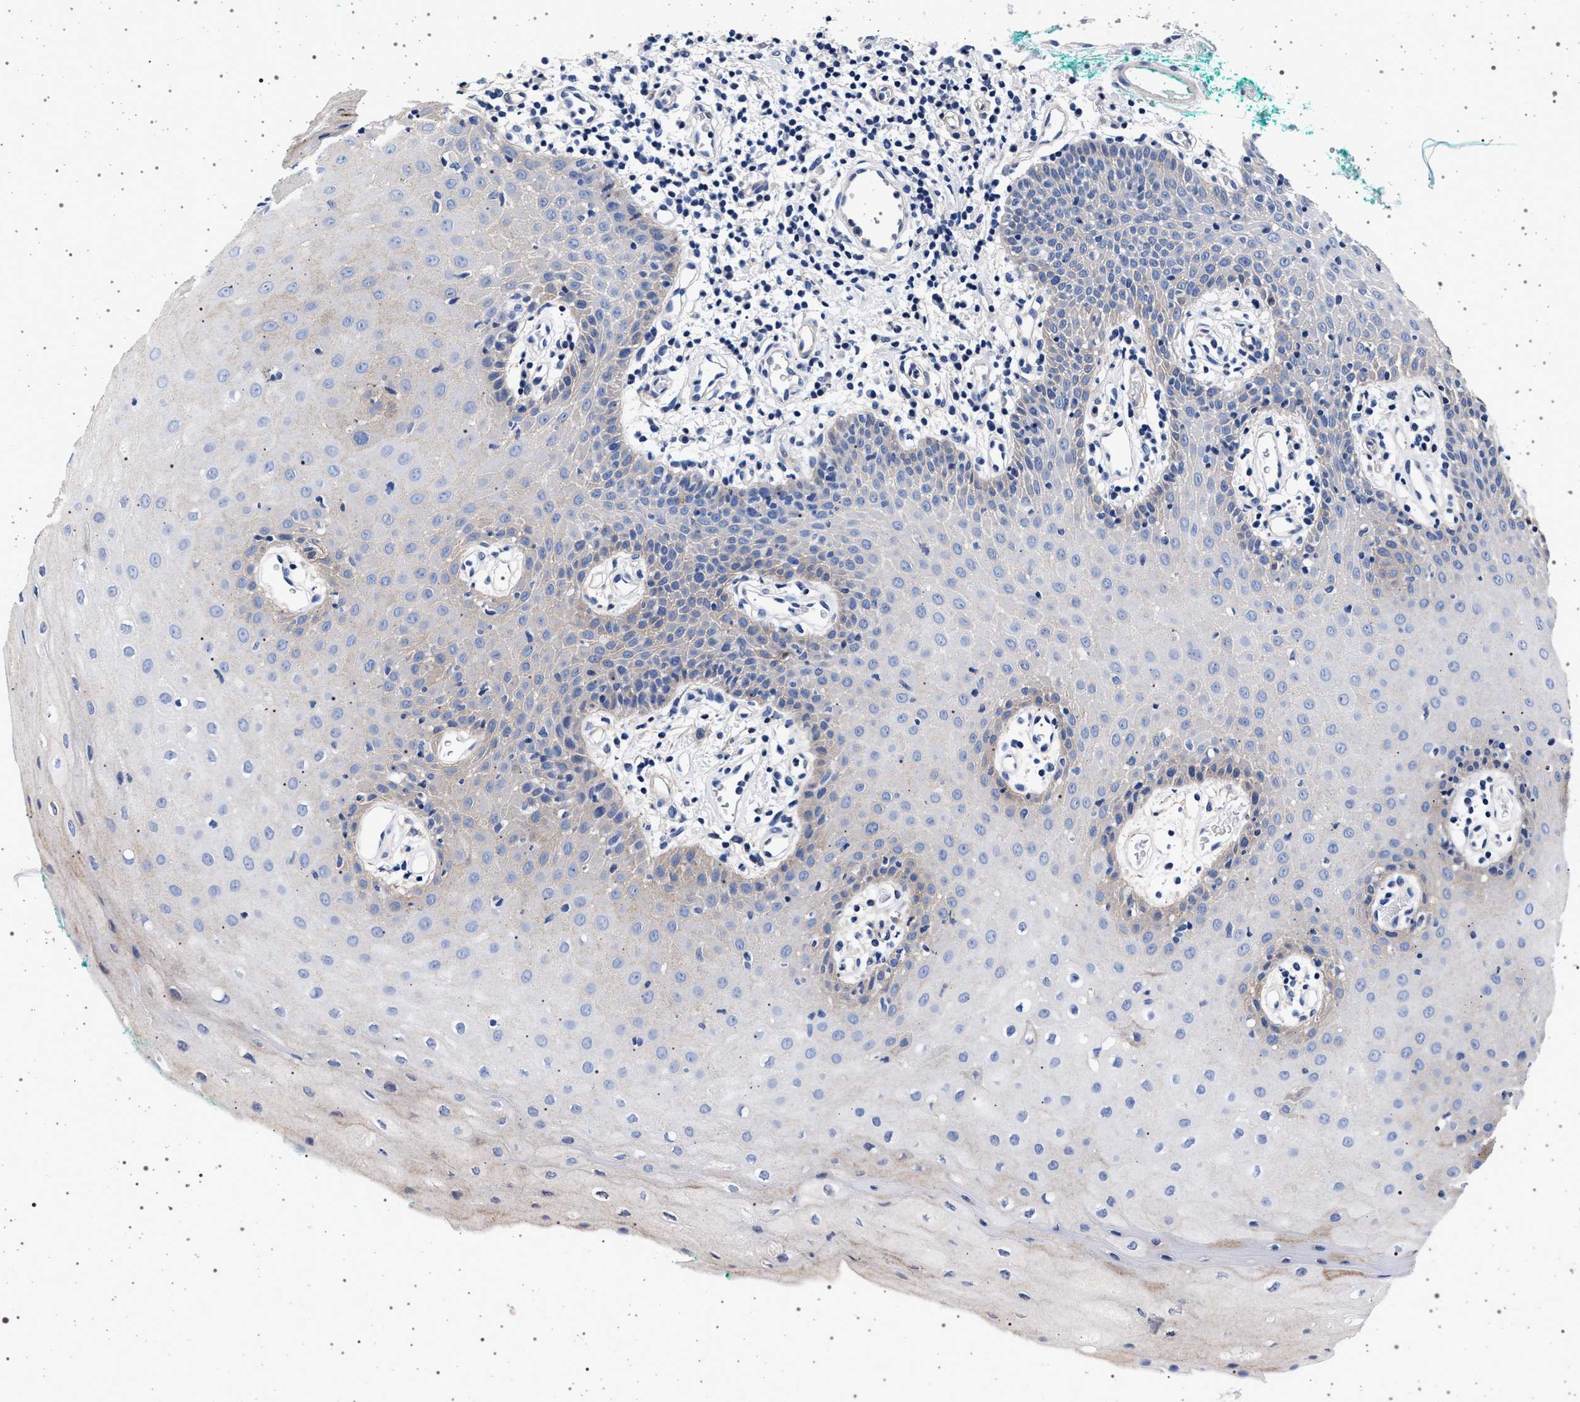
{"staining": {"intensity": "negative", "quantity": "none", "location": "none"}, "tissue": "oral mucosa", "cell_type": "Squamous epithelial cells", "image_type": "normal", "snomed": [{"axis": "morphology", "description": "Normal tissue, NOS"}, {"axis": "morphology", "description": "Squamous cell carcinoma, NOS"}, {"axis": "topography", "description": "Oral tissue"}, {"axis": "topography", "description": "Salivary gland"}, {"axis": "topography", "description": "Head-Neck"}], "caption": "This photomicrograph is of benign oral mucosa stained with immunohistochemistry to label a protein in brown with the nuclei are counter-stained blue. There is no expression in squamous epithelial cells.", "gene": "SLC9A1", "patient": {"sex": "female", "age": 62}}